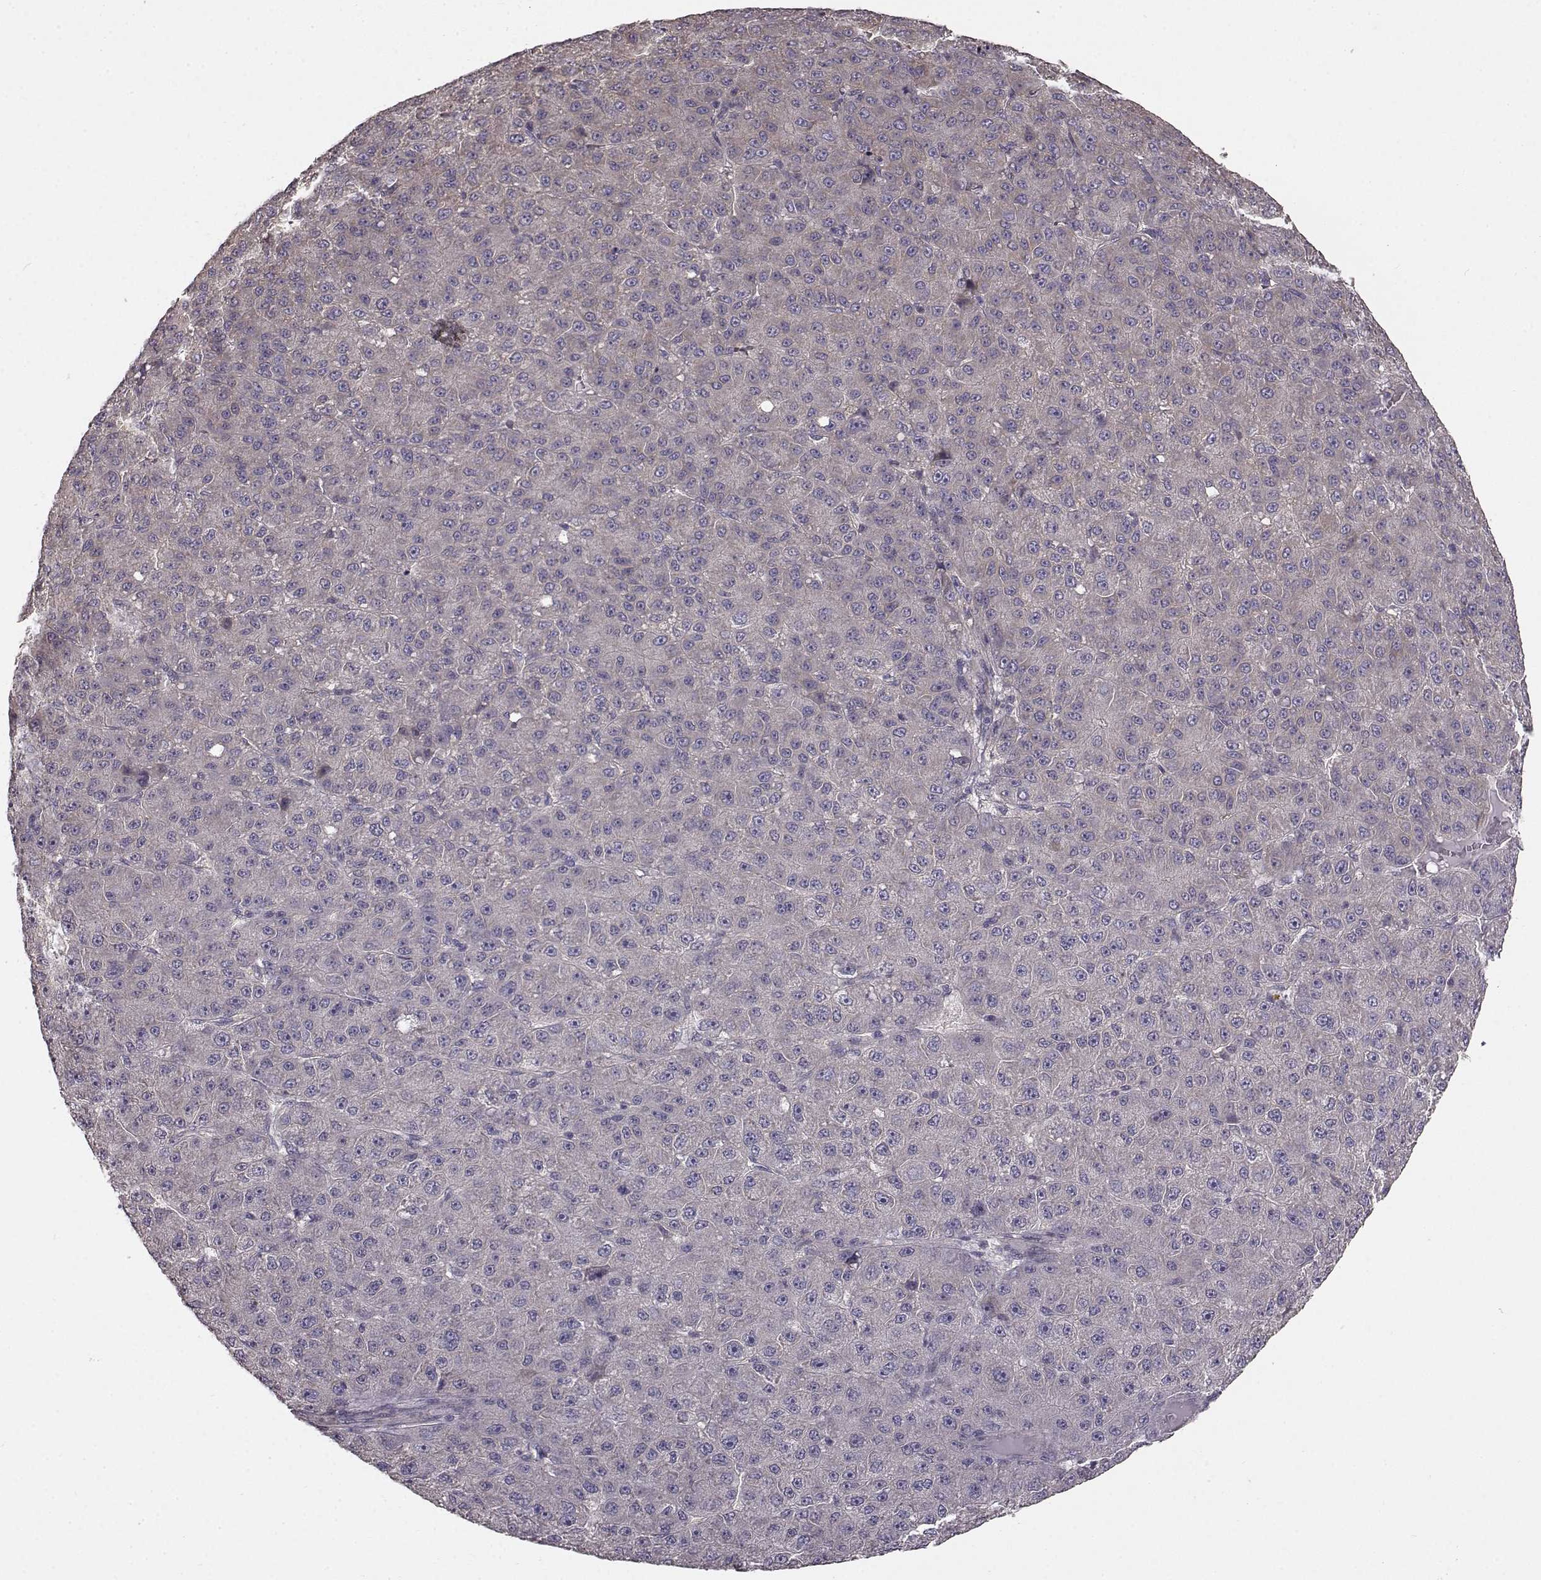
{"staining": {"intensity": "negative", "quantity": "none", "location": "none"}, "tissue": "liver cancer", "cell_type": "Tumor cells", "image_type": "cancer", "snomed": [{"axis": "morphology", "description": "Carcinoma, Hepatocellular, NOS"}, {"axis": "topography", "description": "Liver"}], "caption": "DAB immunohistochemical staining of human liver cancer exhibits no significant expression in tumor cells. (DAB (3,3'-diaminobenzidine) immunohistochemistry visualized using brightfield microscopy, high magnification).", "gene": "ERBB3", "patient": {"sex": "male", "age": 67}}